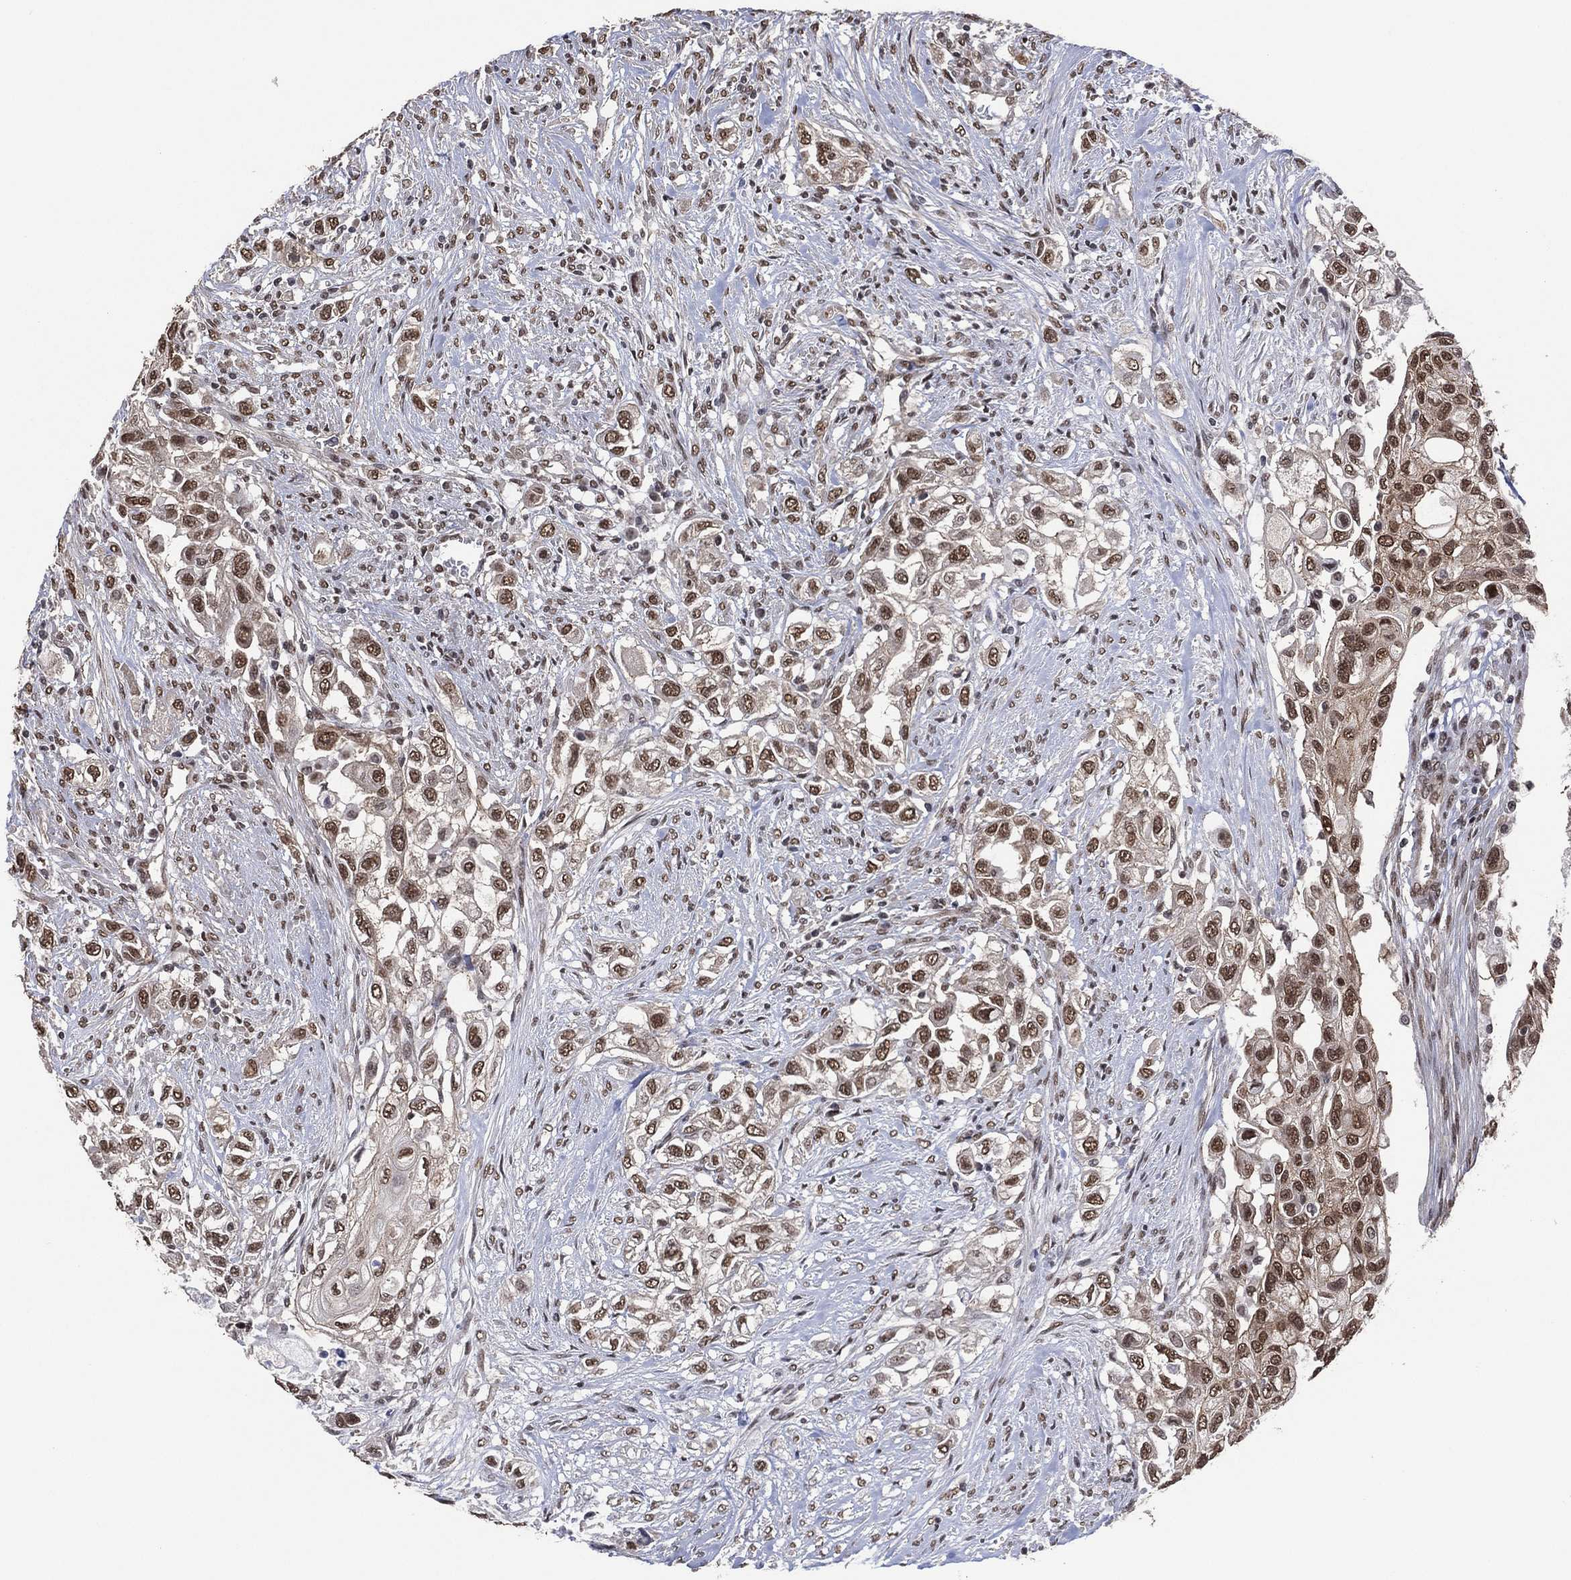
{"staining": {"intensity": "moderate", "quantity": "25%-75%", "location": "nuclear"}, "tissue": "urothelial cancer", "cell_type": "Tumor cells", "image_type": "cancer", "snomed": [{"axis": "morphology", "description": "Urothelial carcinoma, High grade"}, {"axis": "topography", "description": "Urinary bladder"}], "caption": "Urothelial carcinoma (high-grade) stained for a protein reveals moderate nuclear positivity in tumor cells.", "gene": "EHMT1", "patient": {"sex": "female", "age": 56}}